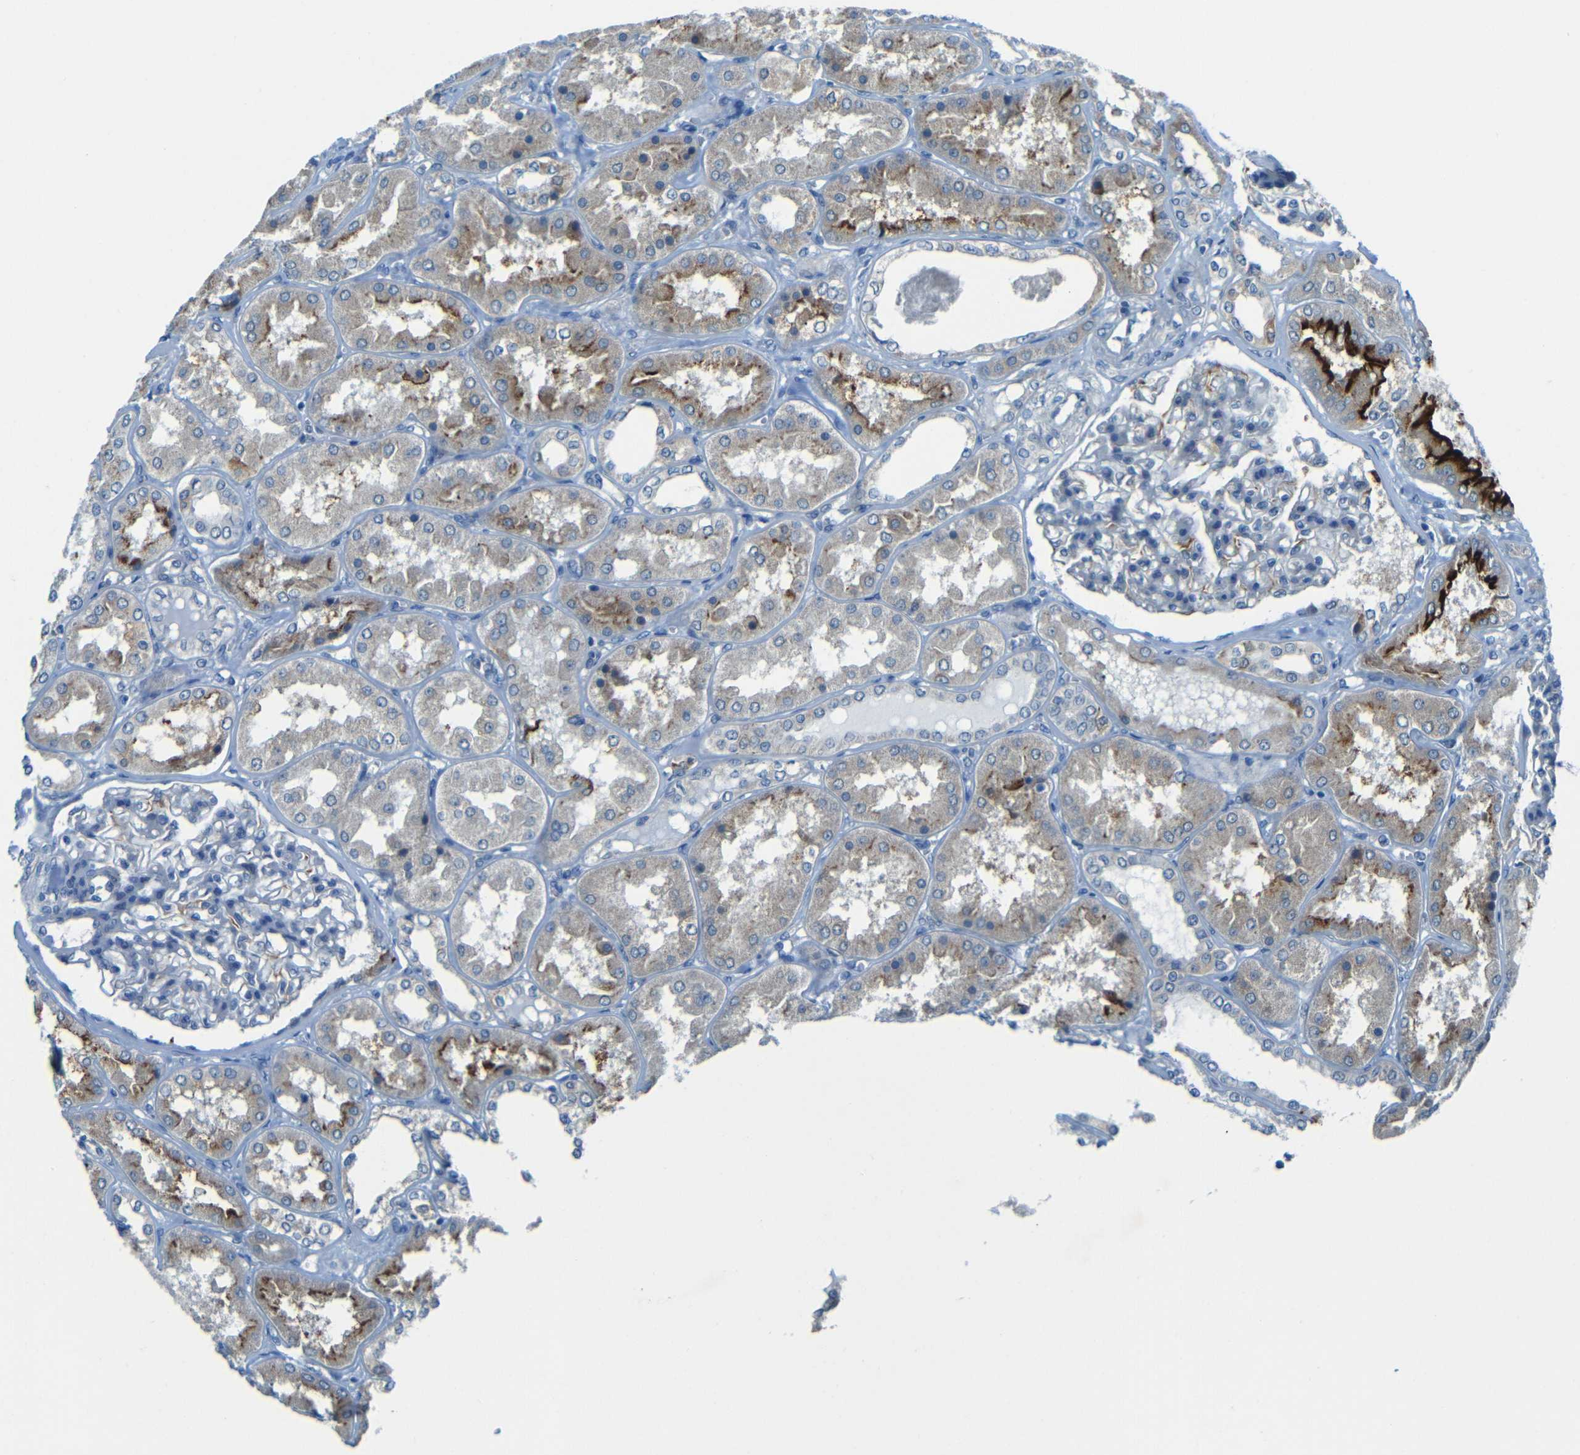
{"staining": {"intensity": "negative", "quantity": "none", "location": "none"}, "tissue": "kidney", "cell_type": "Cells in glomeruli", "image_type": "normal", "snomed": [{"axis": "morphology", "description": "Normal tissue, NOS"}, {"axis": "topography", "description": "Kidney"}], "caption": "DAB (3,3'-diaminobenzidine) immunohistochemical staining of benign kidney demonstrates no significant positivity in cells in glomeruli.", "gene": "ANKRD22", "patient": {"sex": "female", "age": 56}}